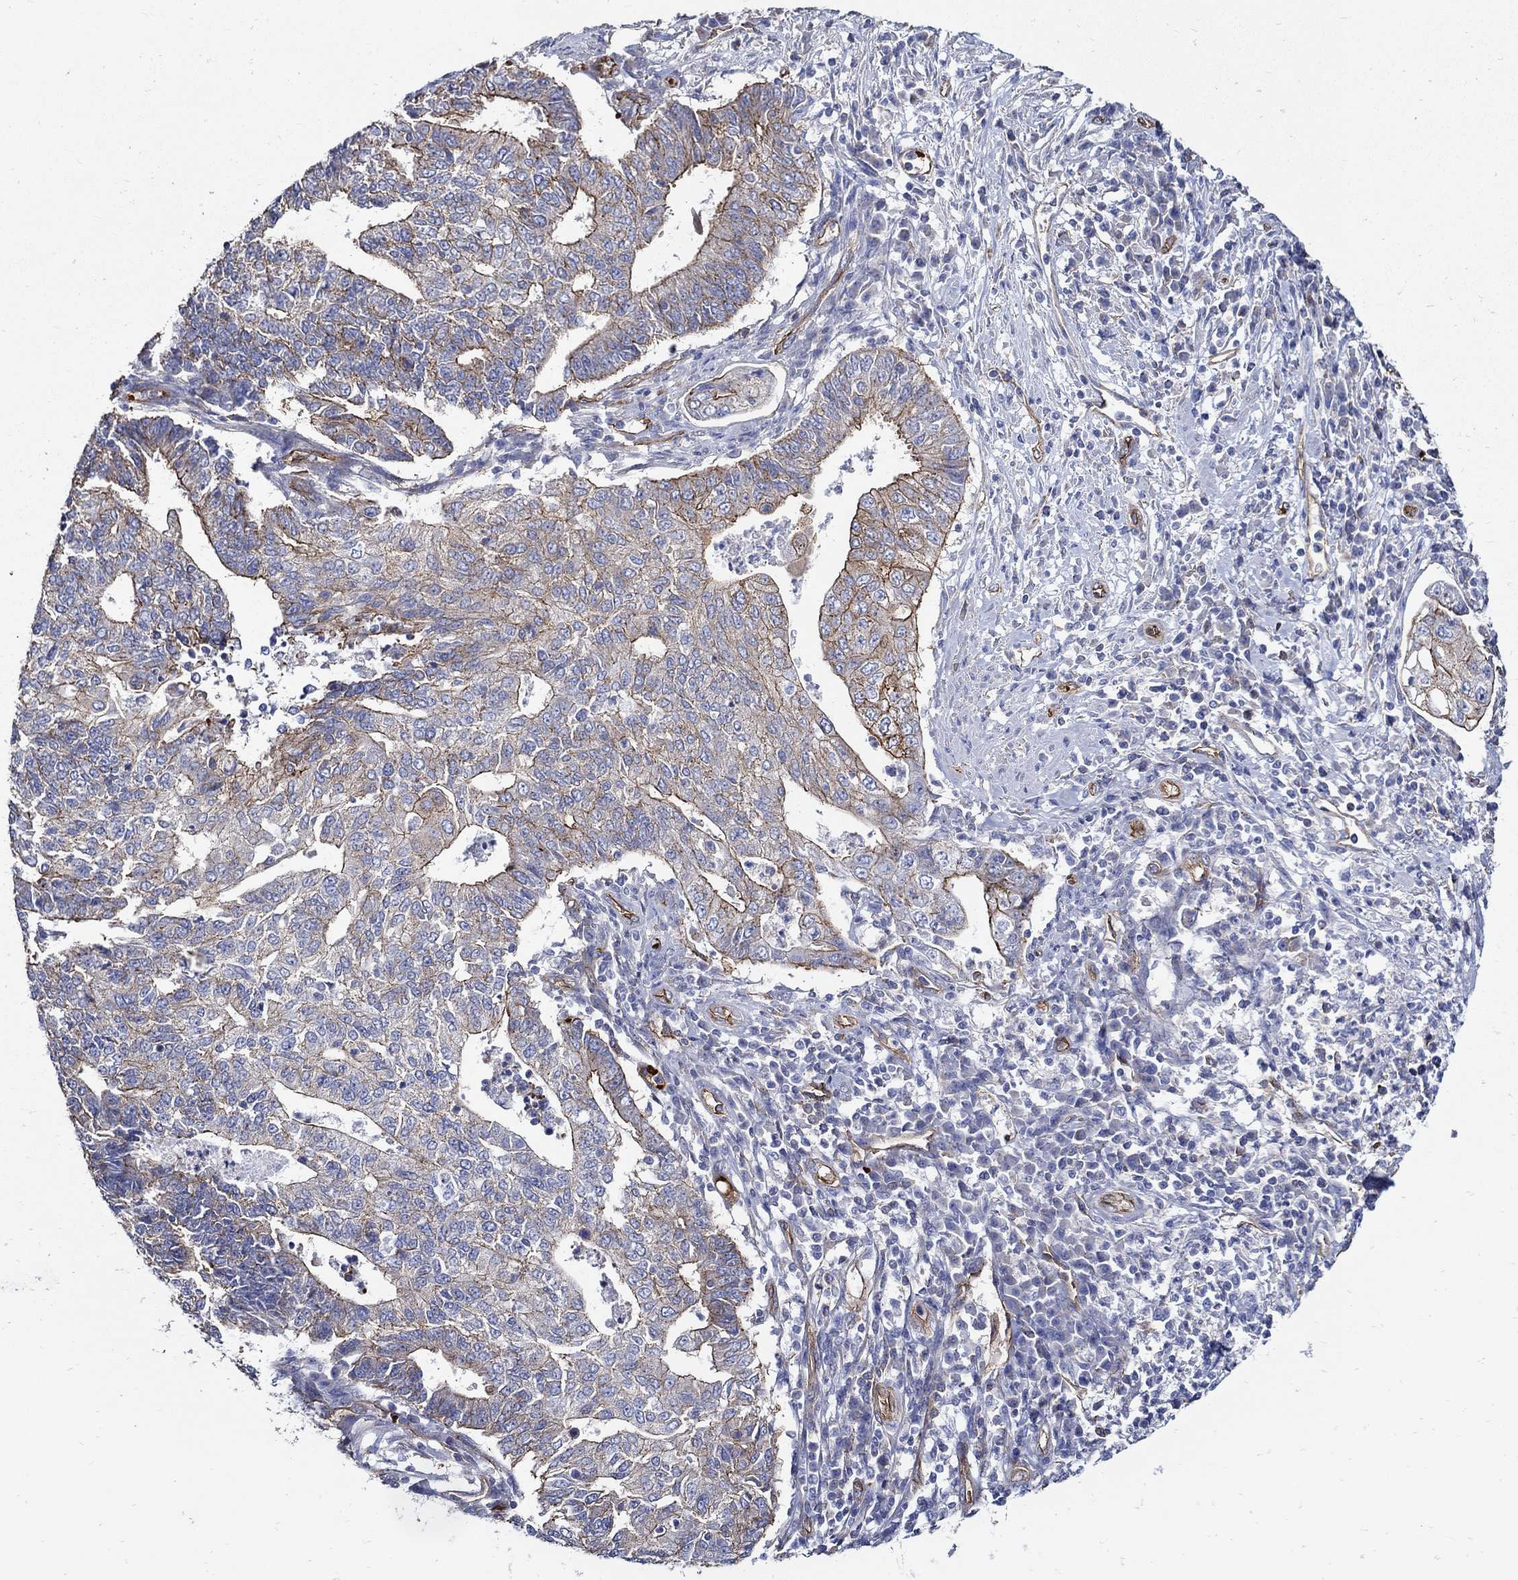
{"staining": {"intensity": "strong", "quantity": "<25%", "location": "cytoplasmic/membranous"}, "tissue": "endometrial cancer", "cell_type": "Tumor cells", "image_type": "cancer", "snomed": [{"axis": "morphology", "description": "Adenocarcinoma, NOS"}, {"axis": "topography", "description": "Uterus"}, {"axis": "topography", "description": "Endometrium"}], "caption": "Adenocarcinoma (endometrial) stained with a protein marker reveals strong staining in tumor cells.", "gene": "APBB3", "patient": {"sex": "female", "age": 54}}